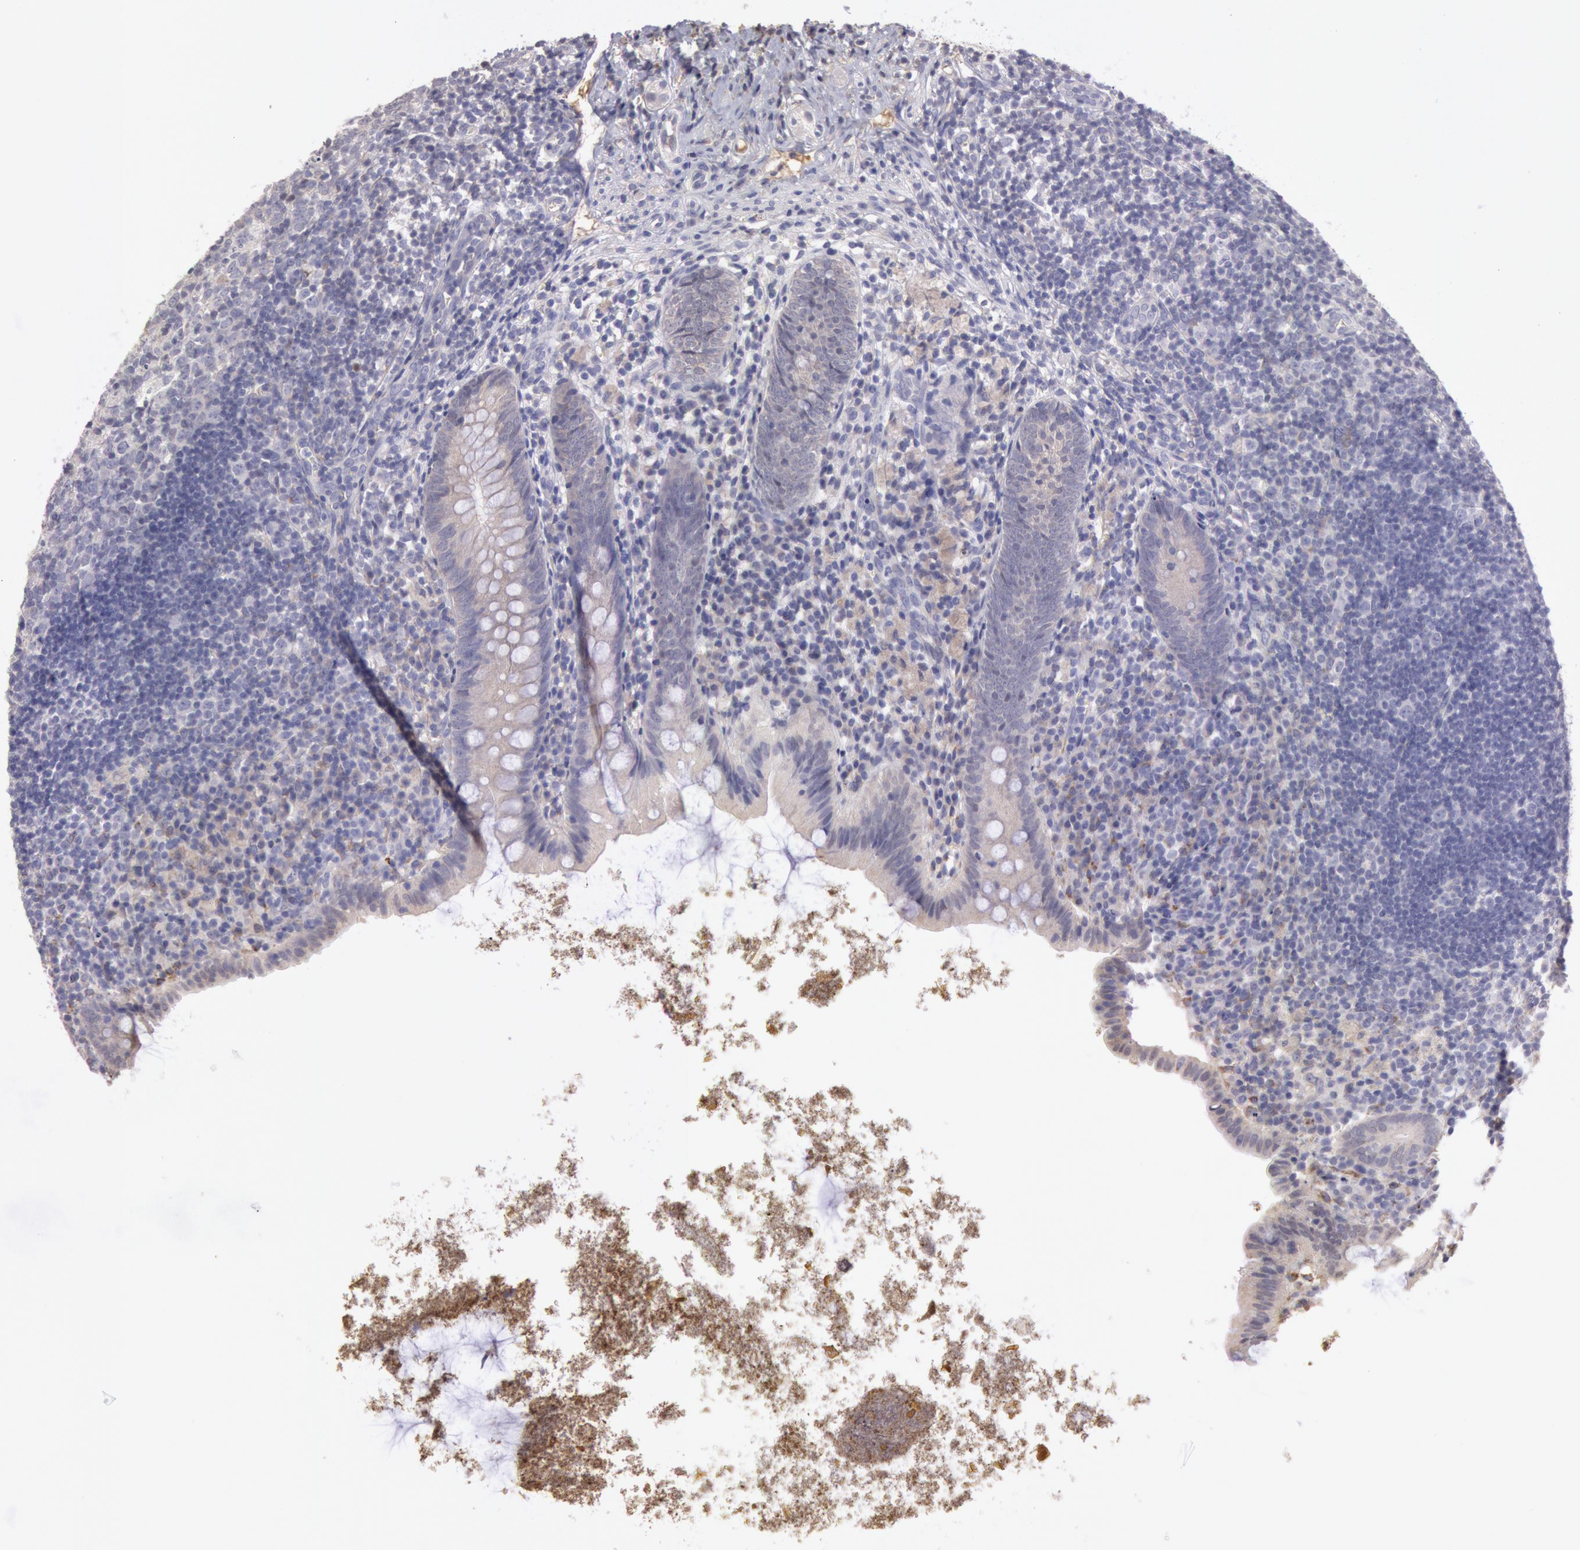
{"staining": {"intensity": "negative", "quantity": "none", "location": "none"}, "tissue": "appendix", "cell_type": "Glandular cells", "image_type": "normal", "snomed": [{"axis": "morphology", "description": "Normal tissue, NOS"}, {"axis": "topography", "description": "Appendix"}], "caption": "IHC photomicrograph of normal appendix: appendix stained with DAB shows no significant protein staining in glandular cells. (Stains: DAB (3,3'-diaminobenzidine) immunohistochemistry with hematoxylin counter stain, Microscopy: brightfield microscopy at high magnification).", "gene": "C1R", "patient": {"sex": "female", "age": 9}}